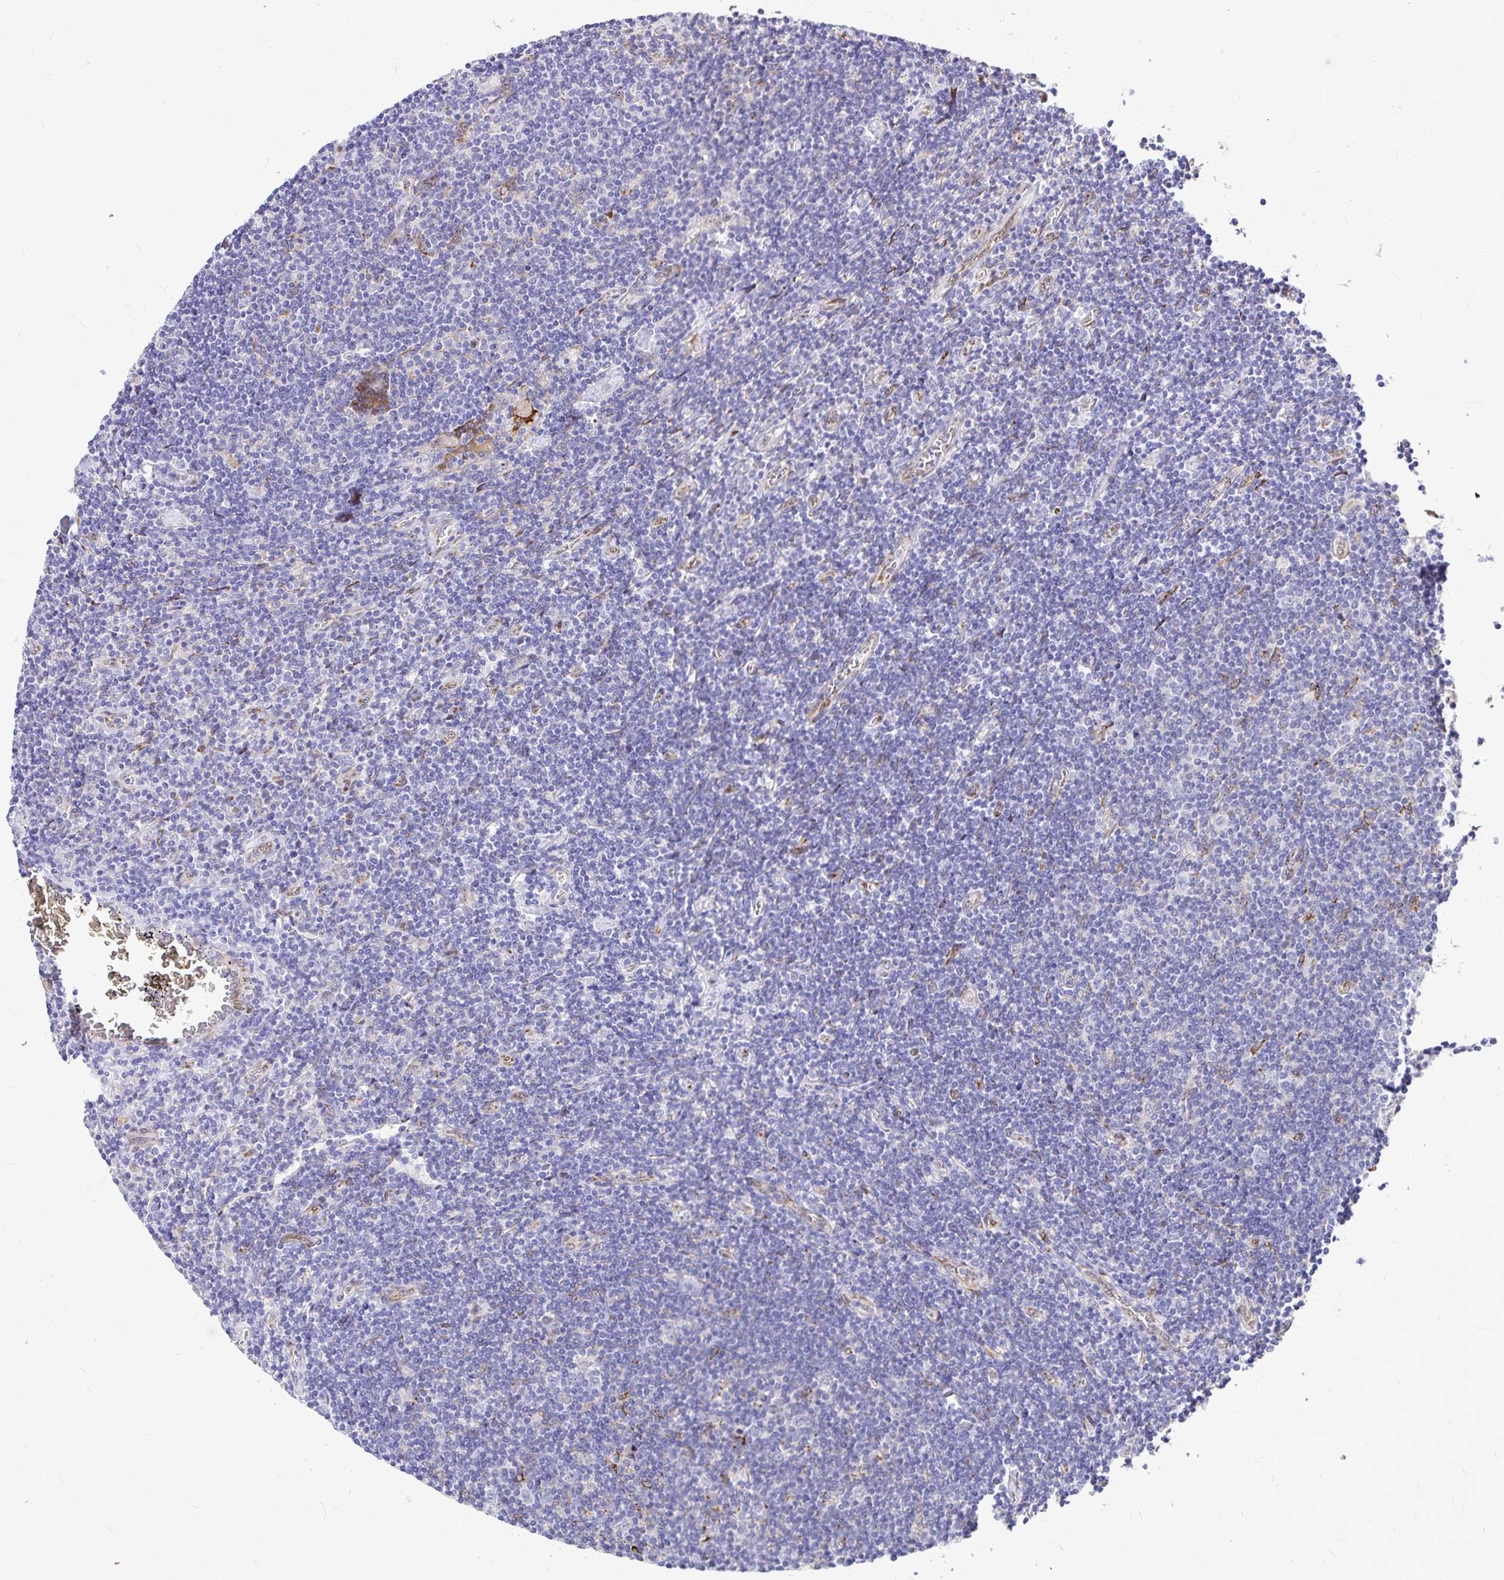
{"staining": {"intensity": "negative", "quantity": "none", "location": "none"}, "tissue": "lymphoma", "cell_type": "Tumor cells", "image_type": "cancer", "snomed": [{"axis": "morphology", "description": "Hodgkin's disease, NOS"}, {"axis": "topography", "description": "Lymph node"}], "caption": "Tumor cells are negative for brown protein staining in Hodgkin's disease. The staining was performed using DAB to visualize the protein expression in brown, while the nuclei were stained in blue with hematoxylin (Magnification: 20x).", "gene": "GABBR2", "patient": {"sex": "male", "age": 40}}